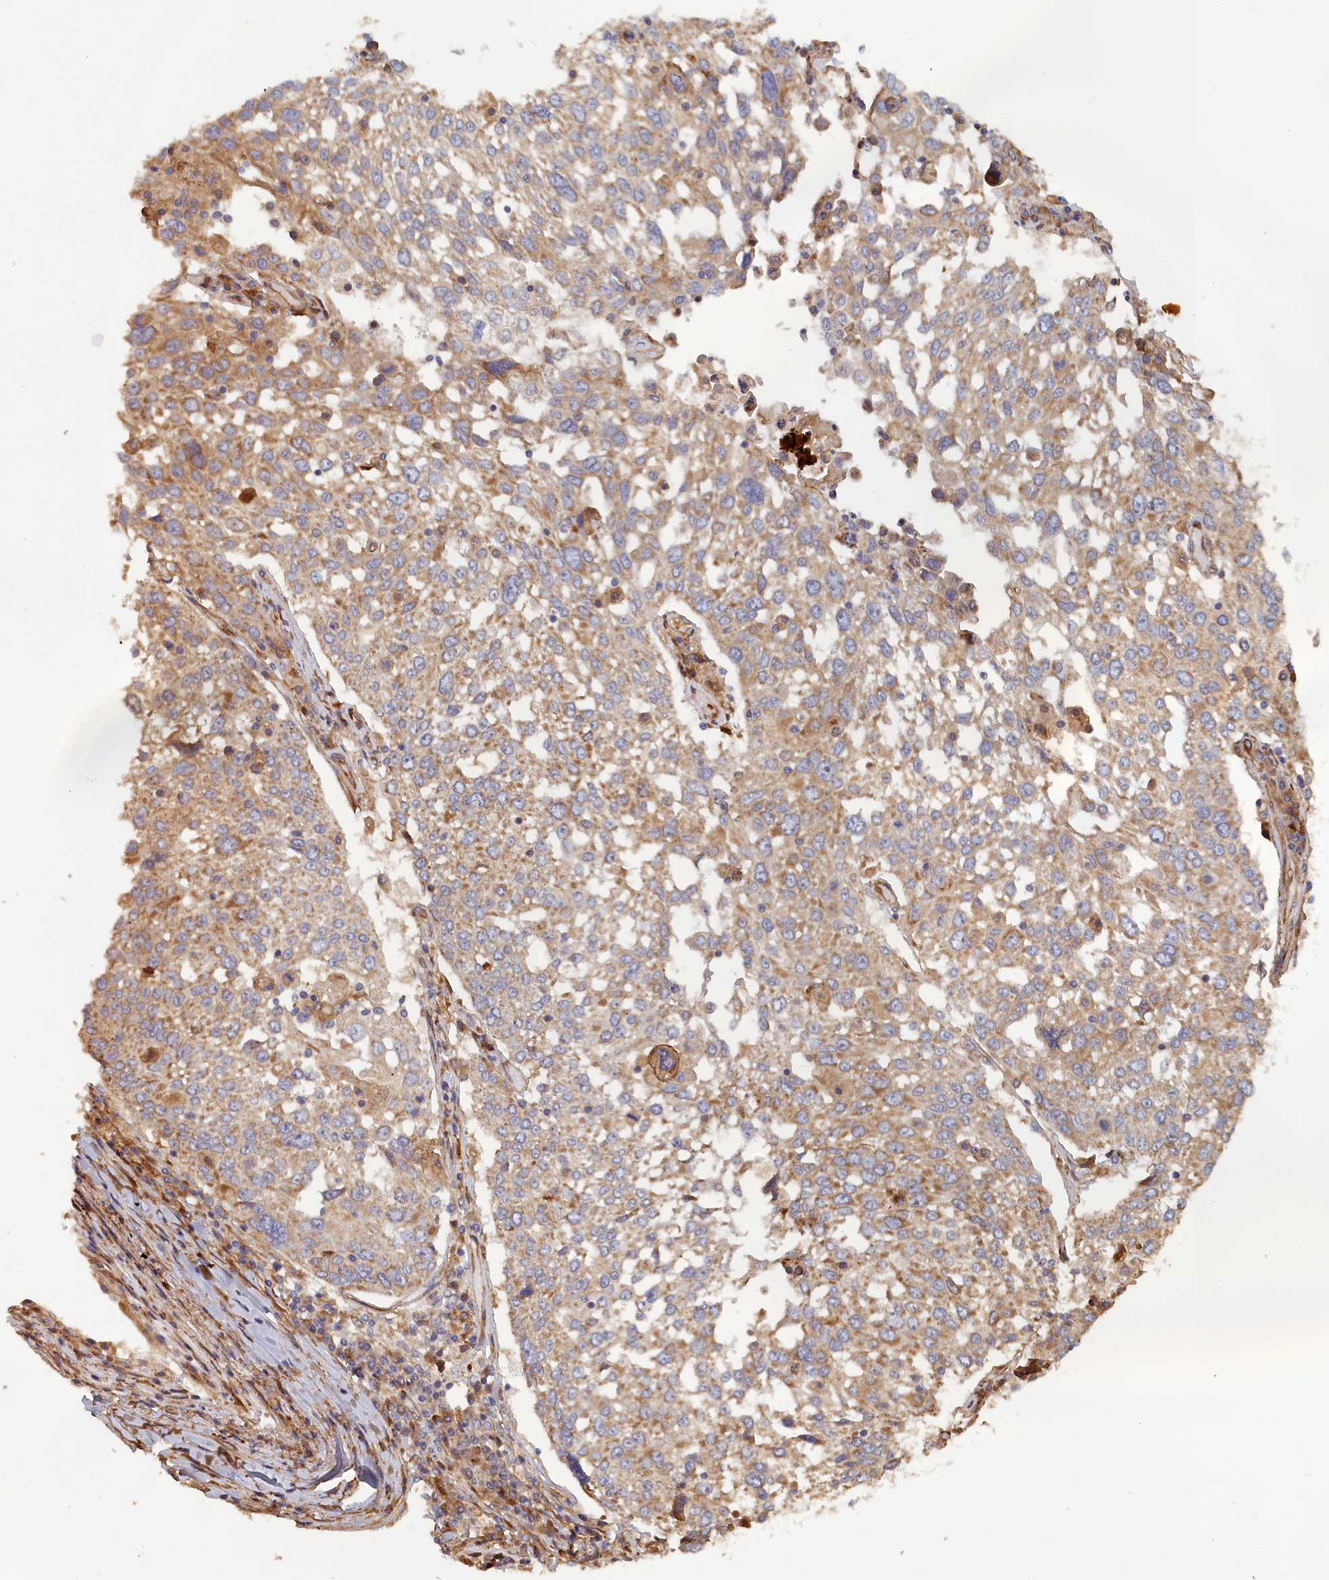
{"staining": {"intensity": "weak", "quantity": ">75%", "location": "cytoplasmic/membranous"}, "tissue": "lung cancer", "cell_type": "Tumor cells", "image_type": "cancer", "snomed": [{"axis": "morphology", "description": "Squamous cell carcinoma, NOS"}, {"axis": "topography", "description": "Lung"}], "caption": "Protein staining by IHC reveals weak cytoplasmic/membranous expression in about >75% of tumor cells in lung cancer.", "gene": "TMEM196", "patient": {"sex": "male", "age": 65}}